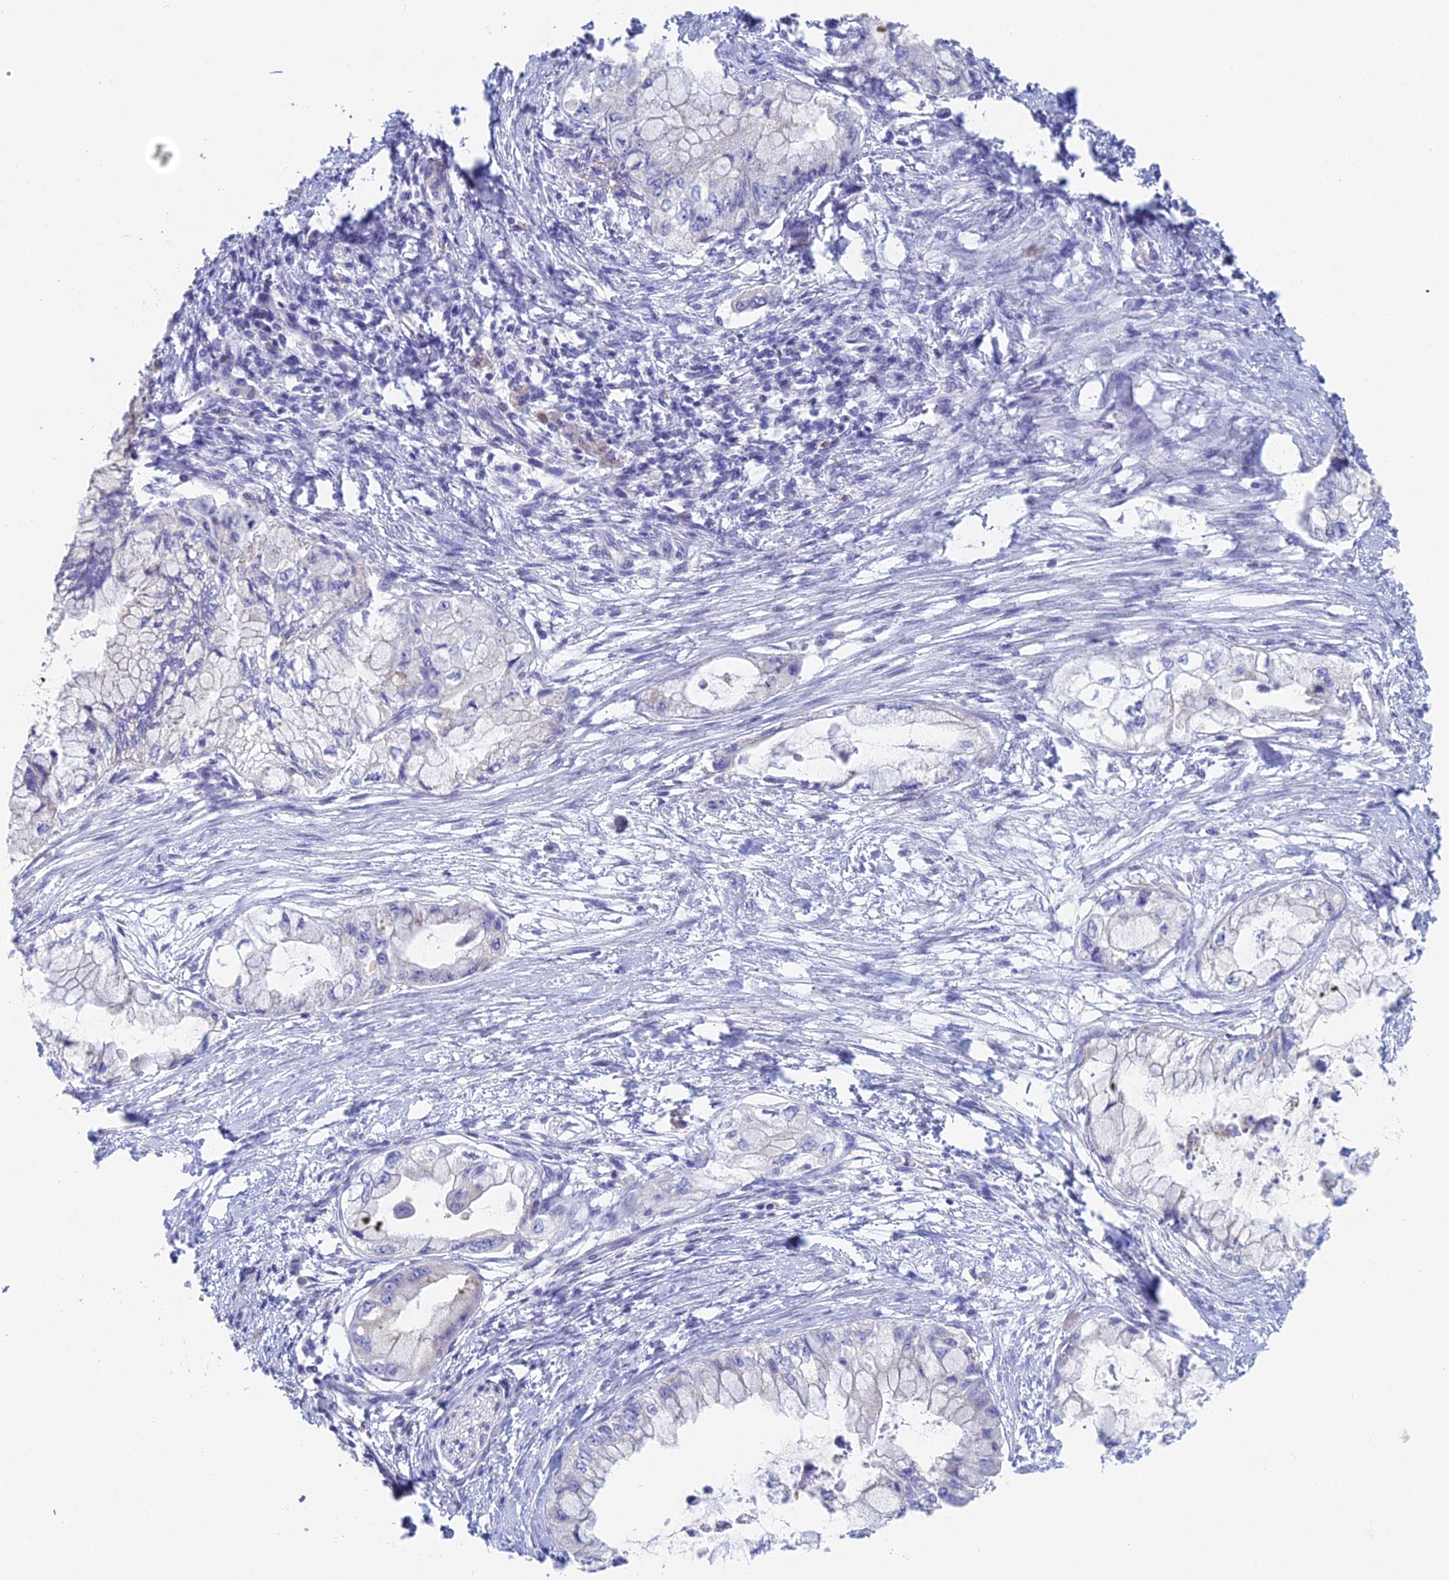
{"staining": {"intensity": "negative", "quantity": "none", "location": "none"}, "tissue": "pancreatic cancer", "cell_type": "Tumor cells", "image_type": "cancer", "snomed": [{"axis": "morphology", "description": "Adenocarcinoma, NOS"}, {"axis": "topography", "description": "Pancreas"}], "caption": "Pancreatic cancer was stained to show a protein in brown. There is no significant staining in tumor cells.", "gene": "ACSM1", "patient": {"sex": "male", "age": 48}}